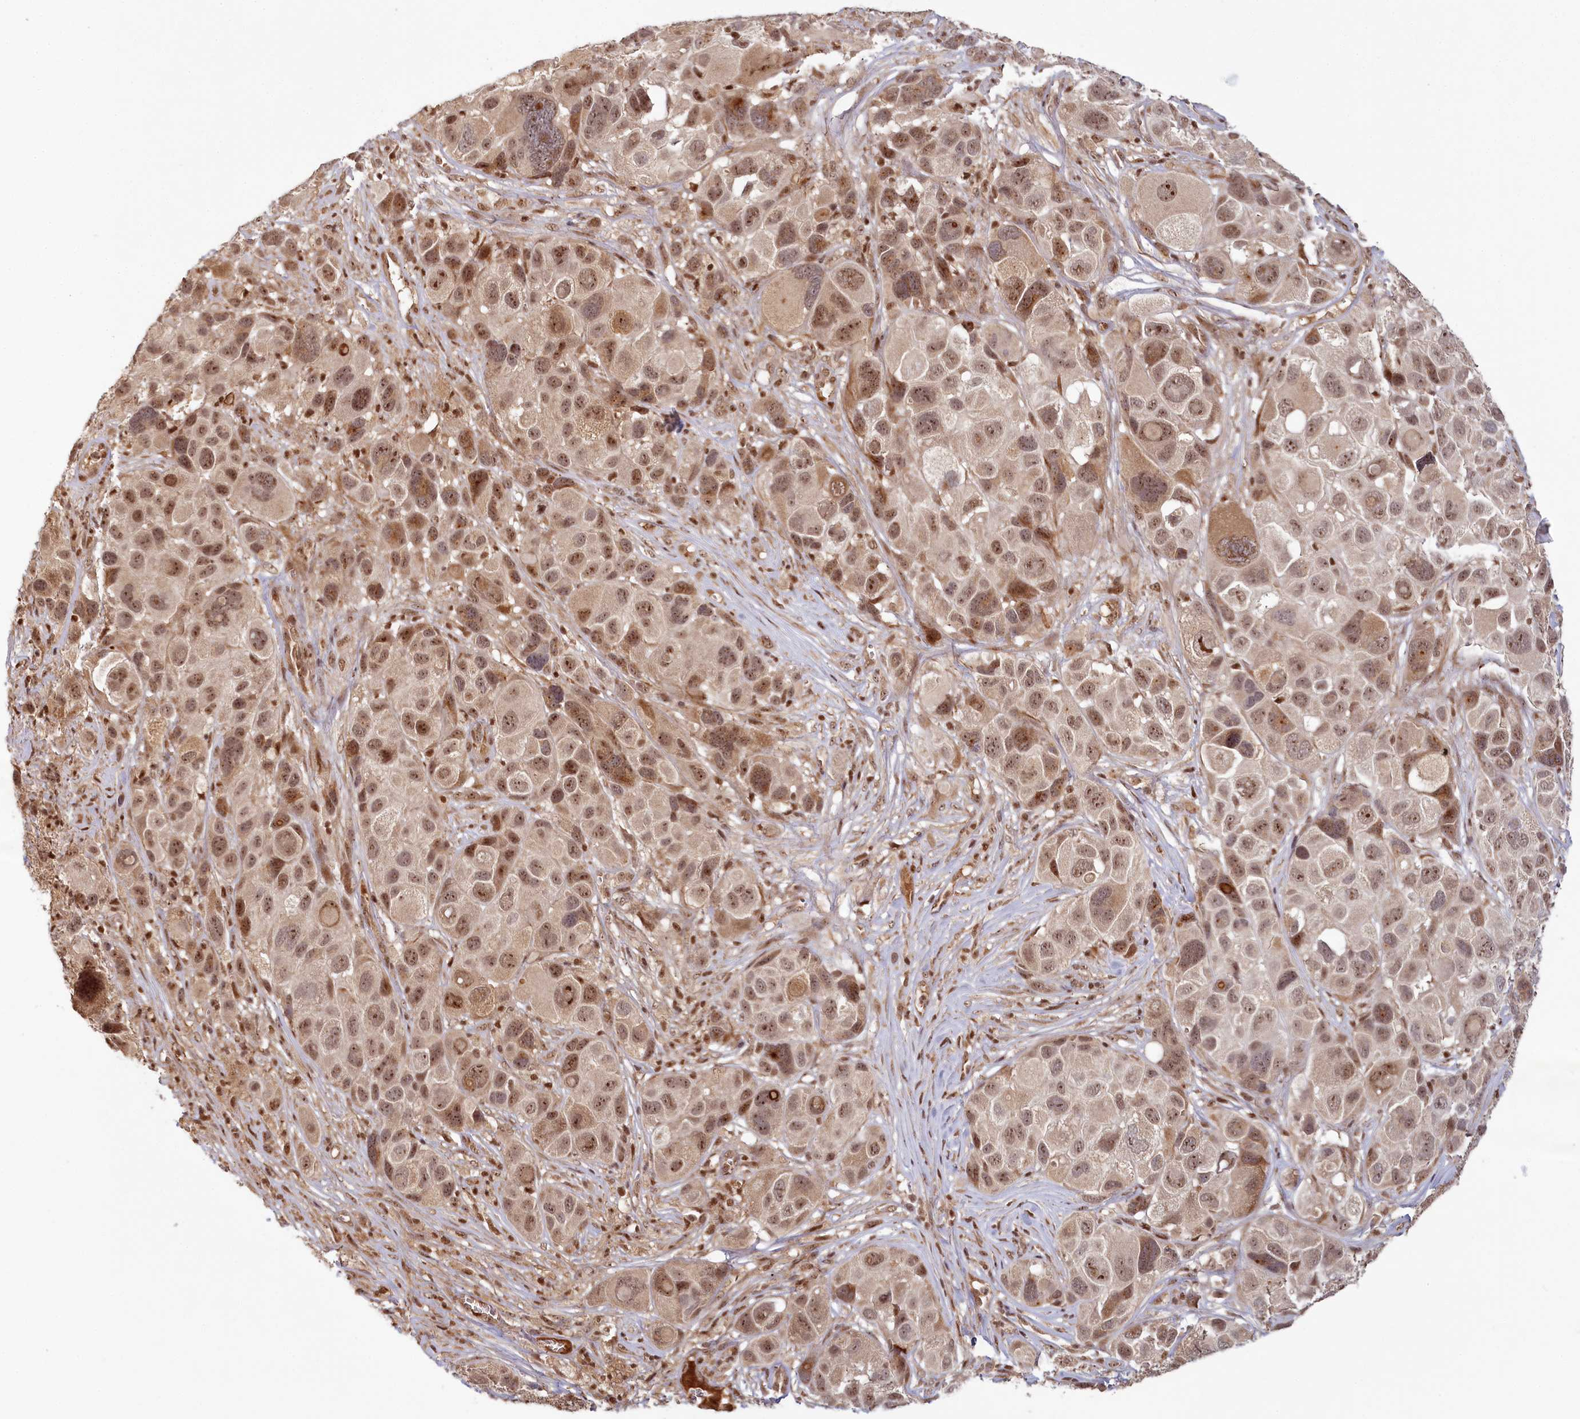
{"staining": {"intensity": "moderate", "quantity": ">75%", "location": "nuclear"}, "tissue": "melanoma", "cell_type": "Tumor cells", "image_type": "cancer", "snomed": [{"axis": "morphology", "description": "Malignant melanoma, NOS"}, {"axis": "topography", "description": "Skin of trunk"}], "caption": "Malignant melanoma stained with a protein marker exhibits moderate staining in tumor cells.", "gene": "WAPL", "patient": {"sex": "male", "age": 71}}